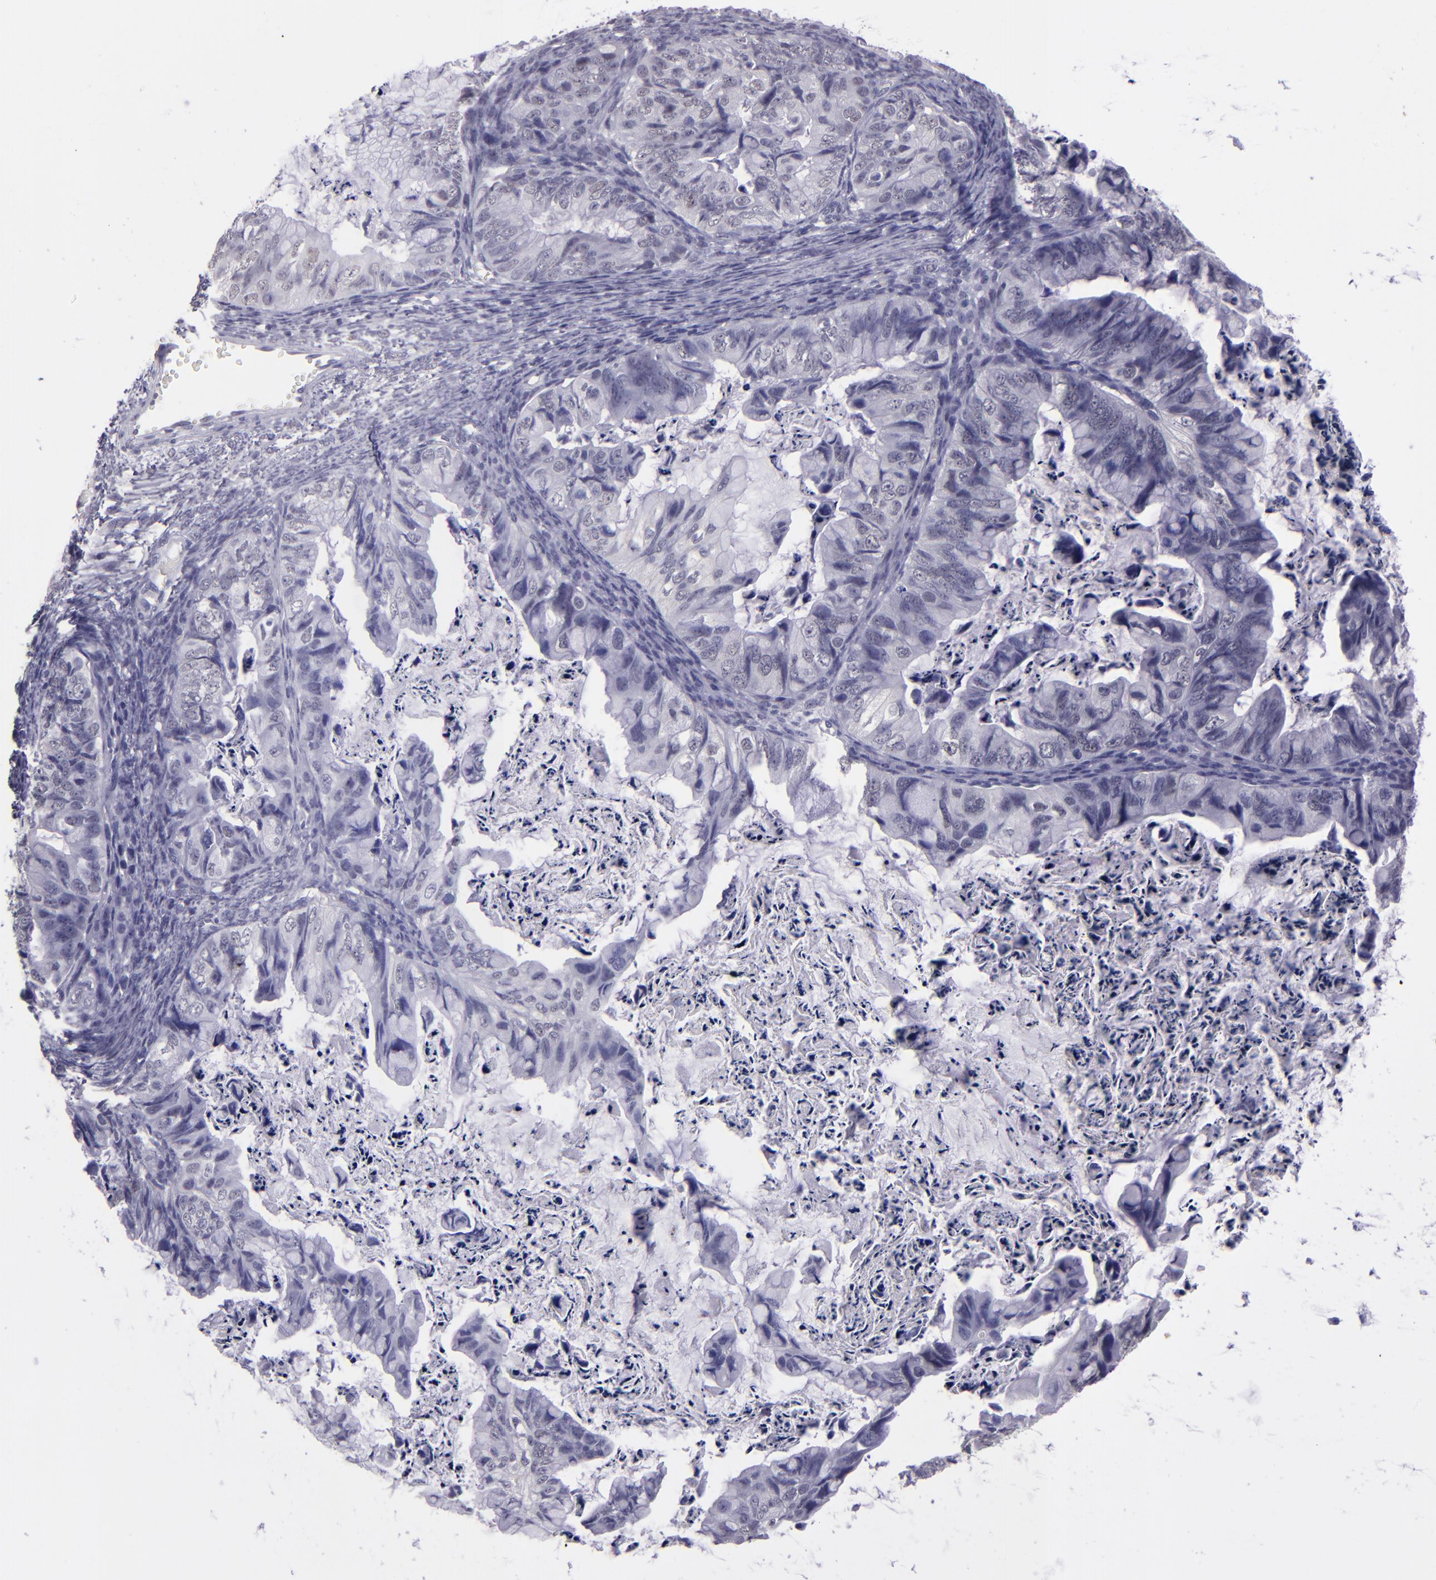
{"staining": {"intensity": "negative", "quantity": "none", "location": "none"}, "tissue": "ovarian cancer", "cell_type": "Tumor cells", "image_type": "cancer", "snomed": [{"axis": "morphology", "description": "Cystadenocarcinoma, mucinous, NOS"}, {"axis": "topography", "description": "Ovary"}], "caption": "An immunohistochemistry image of ovarian cancer is shown. There is no staining in tumor cells of ovarian cancer. The staining was performed using DAB to visualize the protein expression in brown, while the nuclei were stained in blue with hematoxylin (Magnification: 20x).", "gene": "CEBPE", "patient": {"sex": "female", "age": 36}}